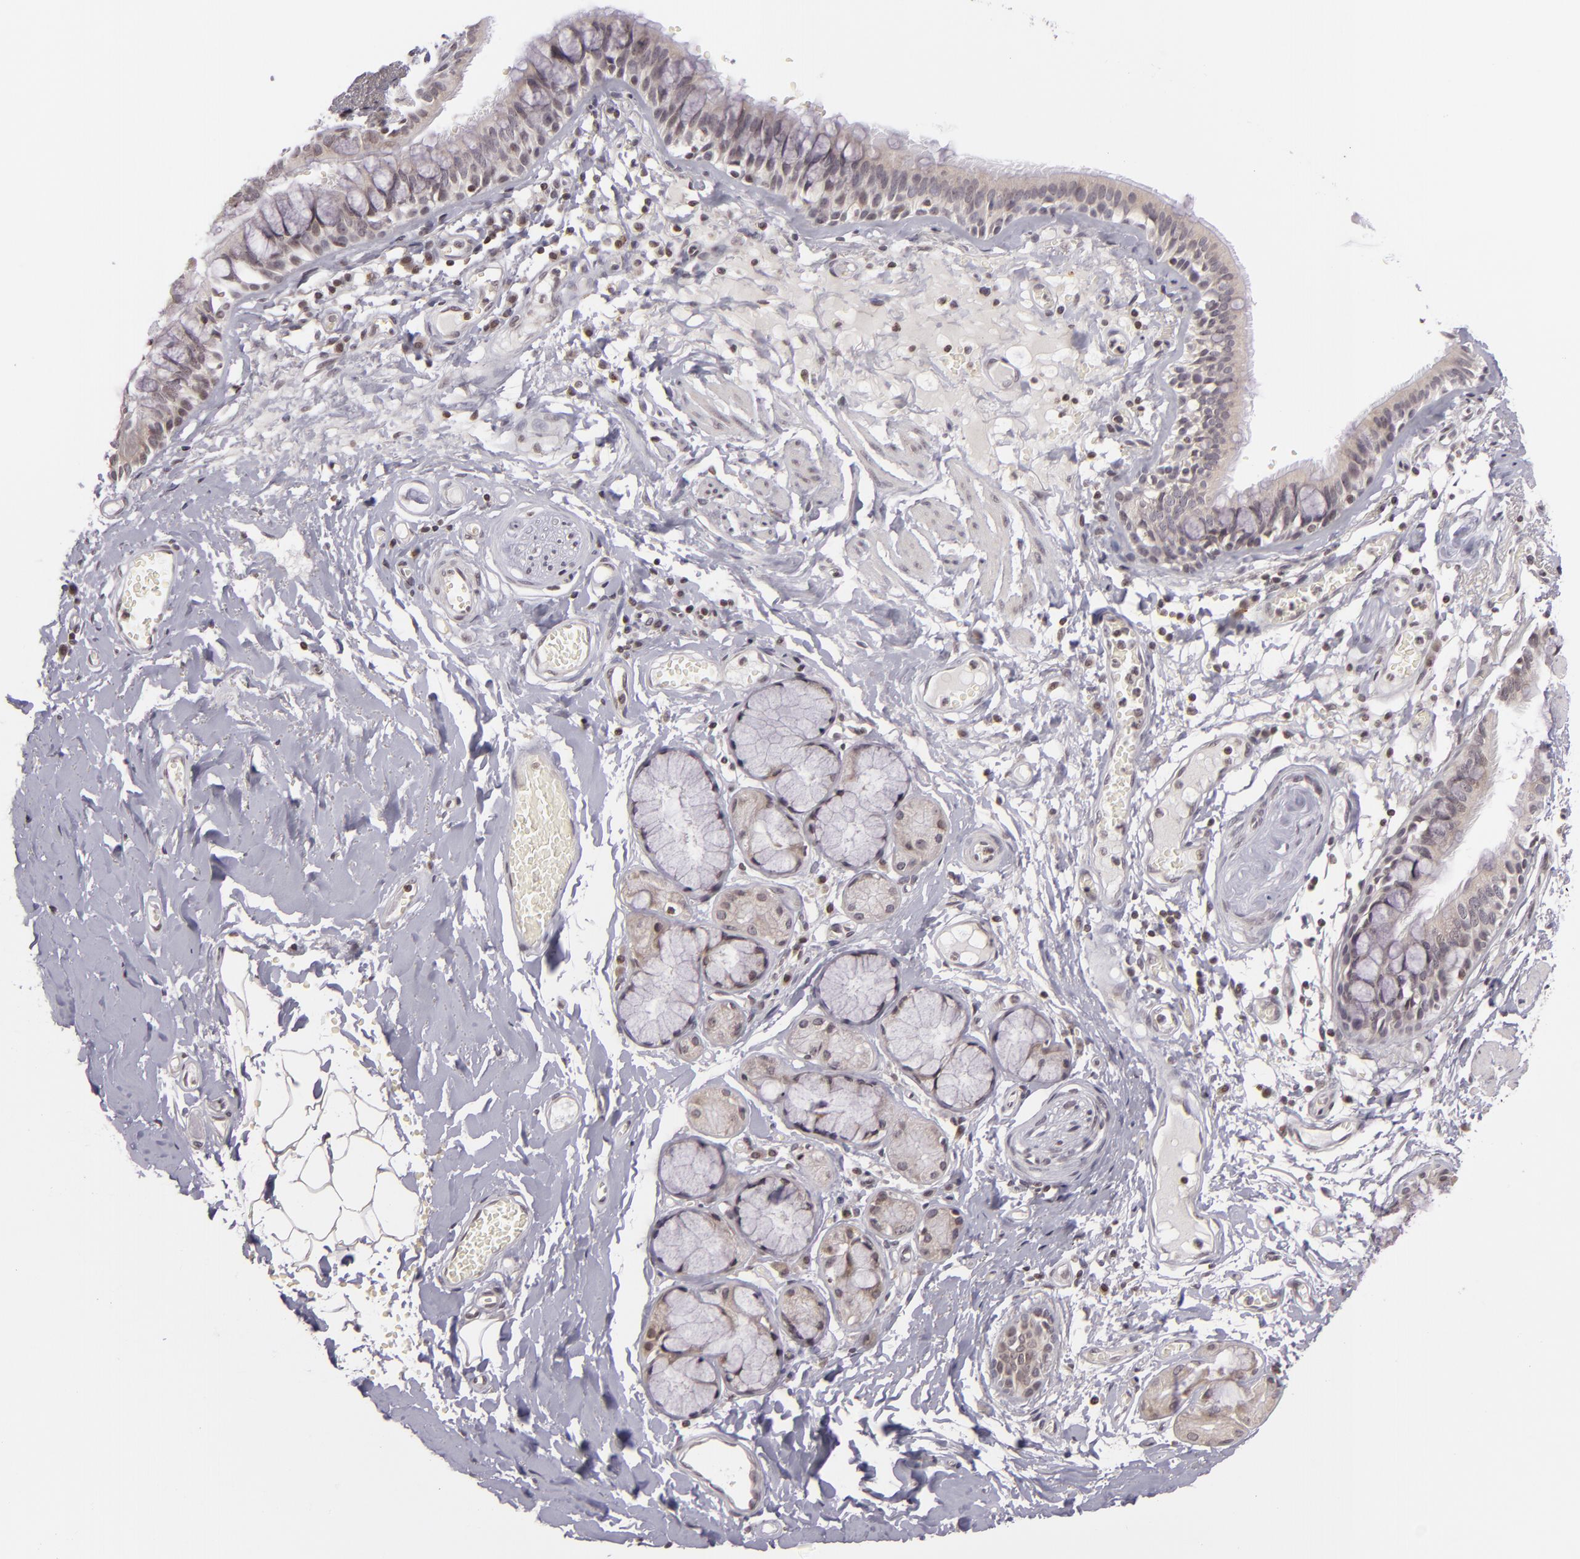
{"staining": {"intensity": "weak", "quantity": "<25%", "location": "nuclear"}, "tissue": "bronchus", "cell_type": "Respiratory epithelial cells", "image_type": "normal", "snomed": [{"axis": "morphology", "description": "Normal tissue, NOS"}, {"axis": "topography", "description": "Bronchus"}, {"axis": "topography", "description": "Lung"}], "caption": "A micrograph of human bronchus is negative for staining in respiratory epithelial cells. The staining is performed using DAB brown chromogen with nuclei counter-stained in using hematoxylin.", "gene": "AKAP6", "patient": {"sex": "female", "age": 56}}